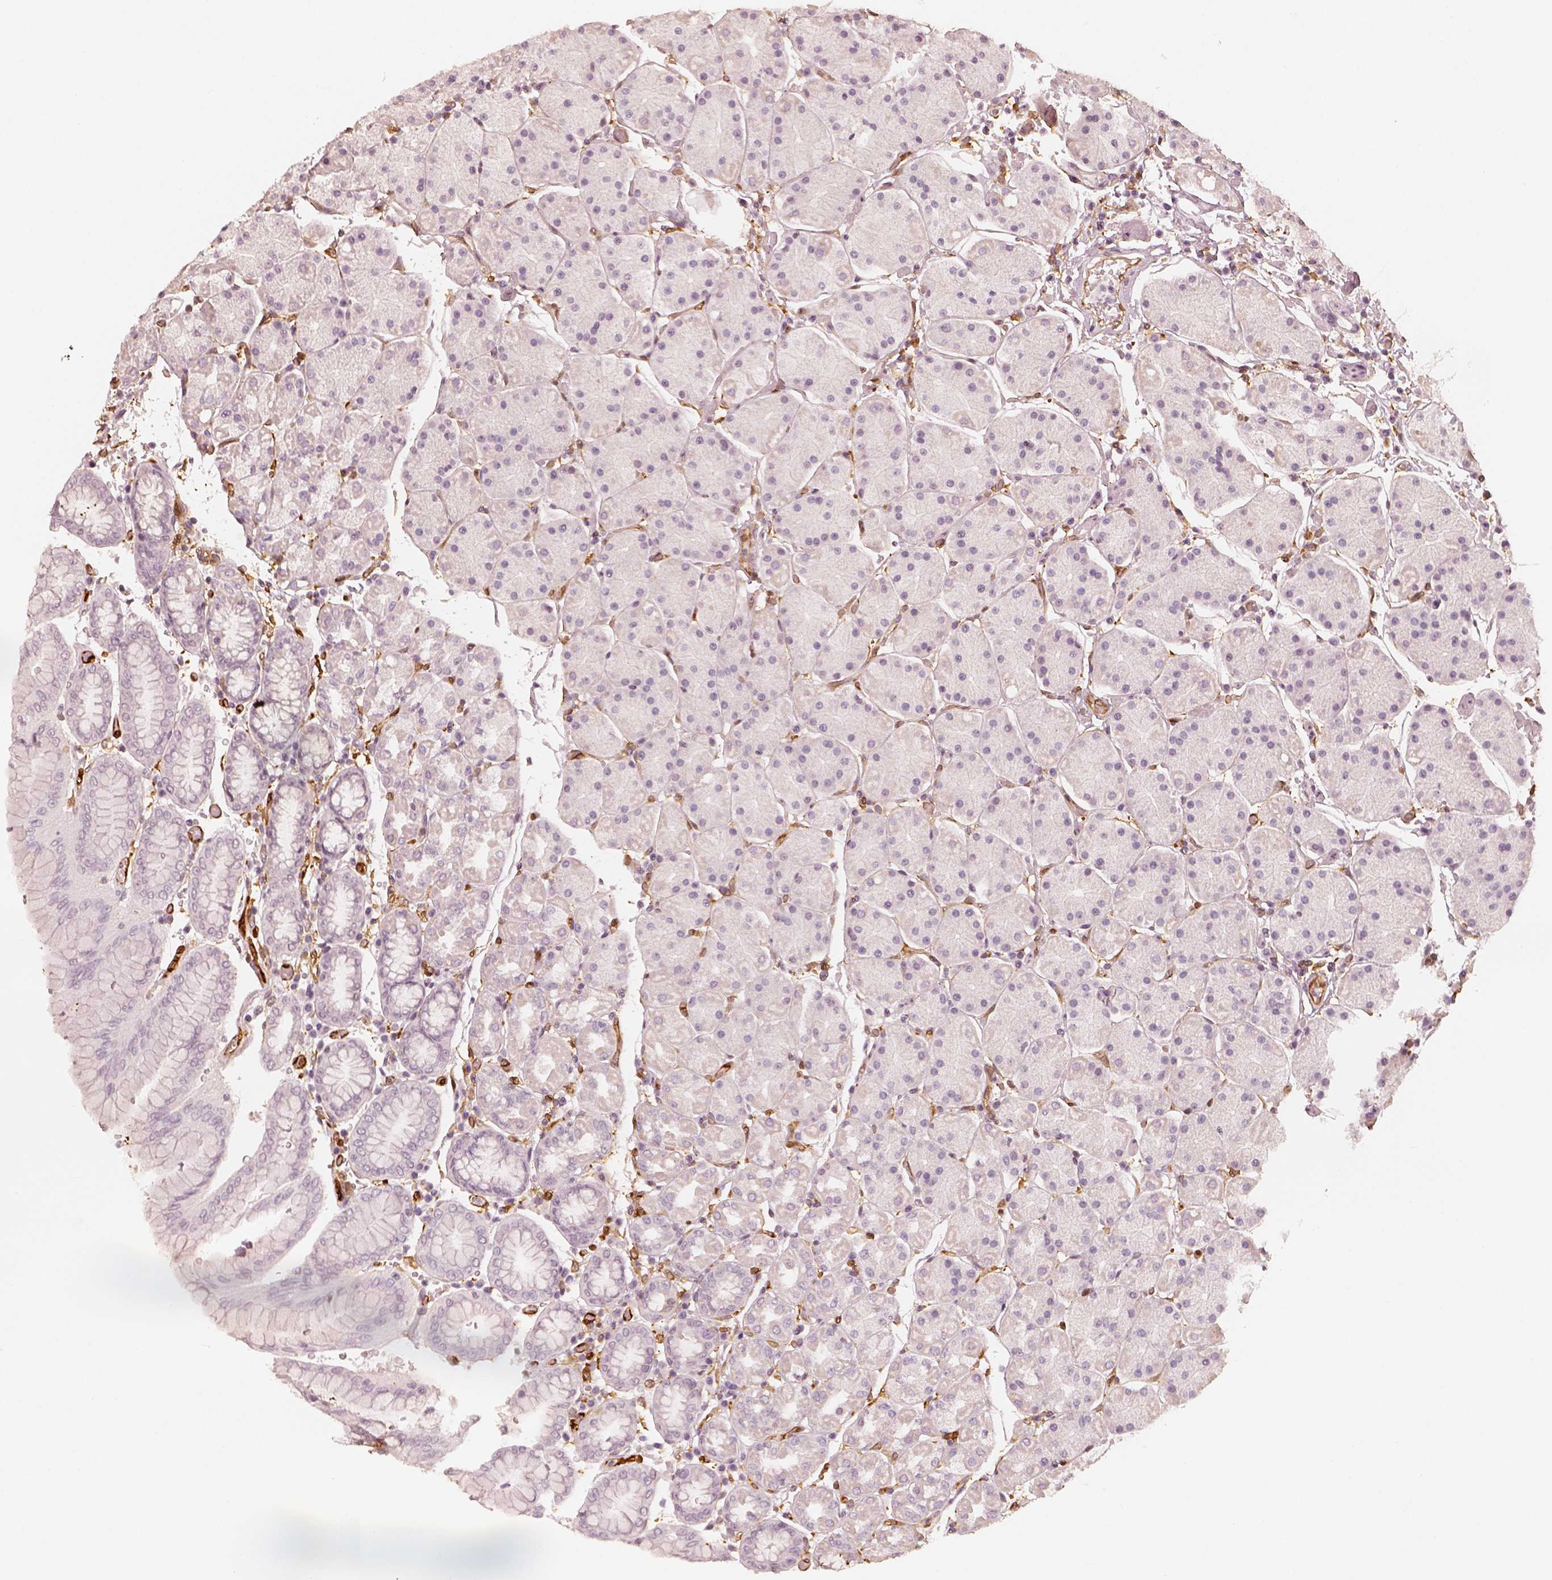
{"staining": {"intensity": "negative", "quantity": "none", "location": "none"}, "tissue": "stomach", "cell_type": "Glandular cells", "image_type": "normal", "snomed": [{"axis": "morphology", "description": "Normal tissue, NOS"}, {"axis": "topography", "description": "Stomach"}], "caption": "Immunohistochemical staining of unremarkable stomach demonstrates no significant staining in glandular cells. (DAB (3,3'-diaminobenzidine) IHC, high magnification).", "gene": "FSCN1", "patient": {"sex": "male", "age": 54}}